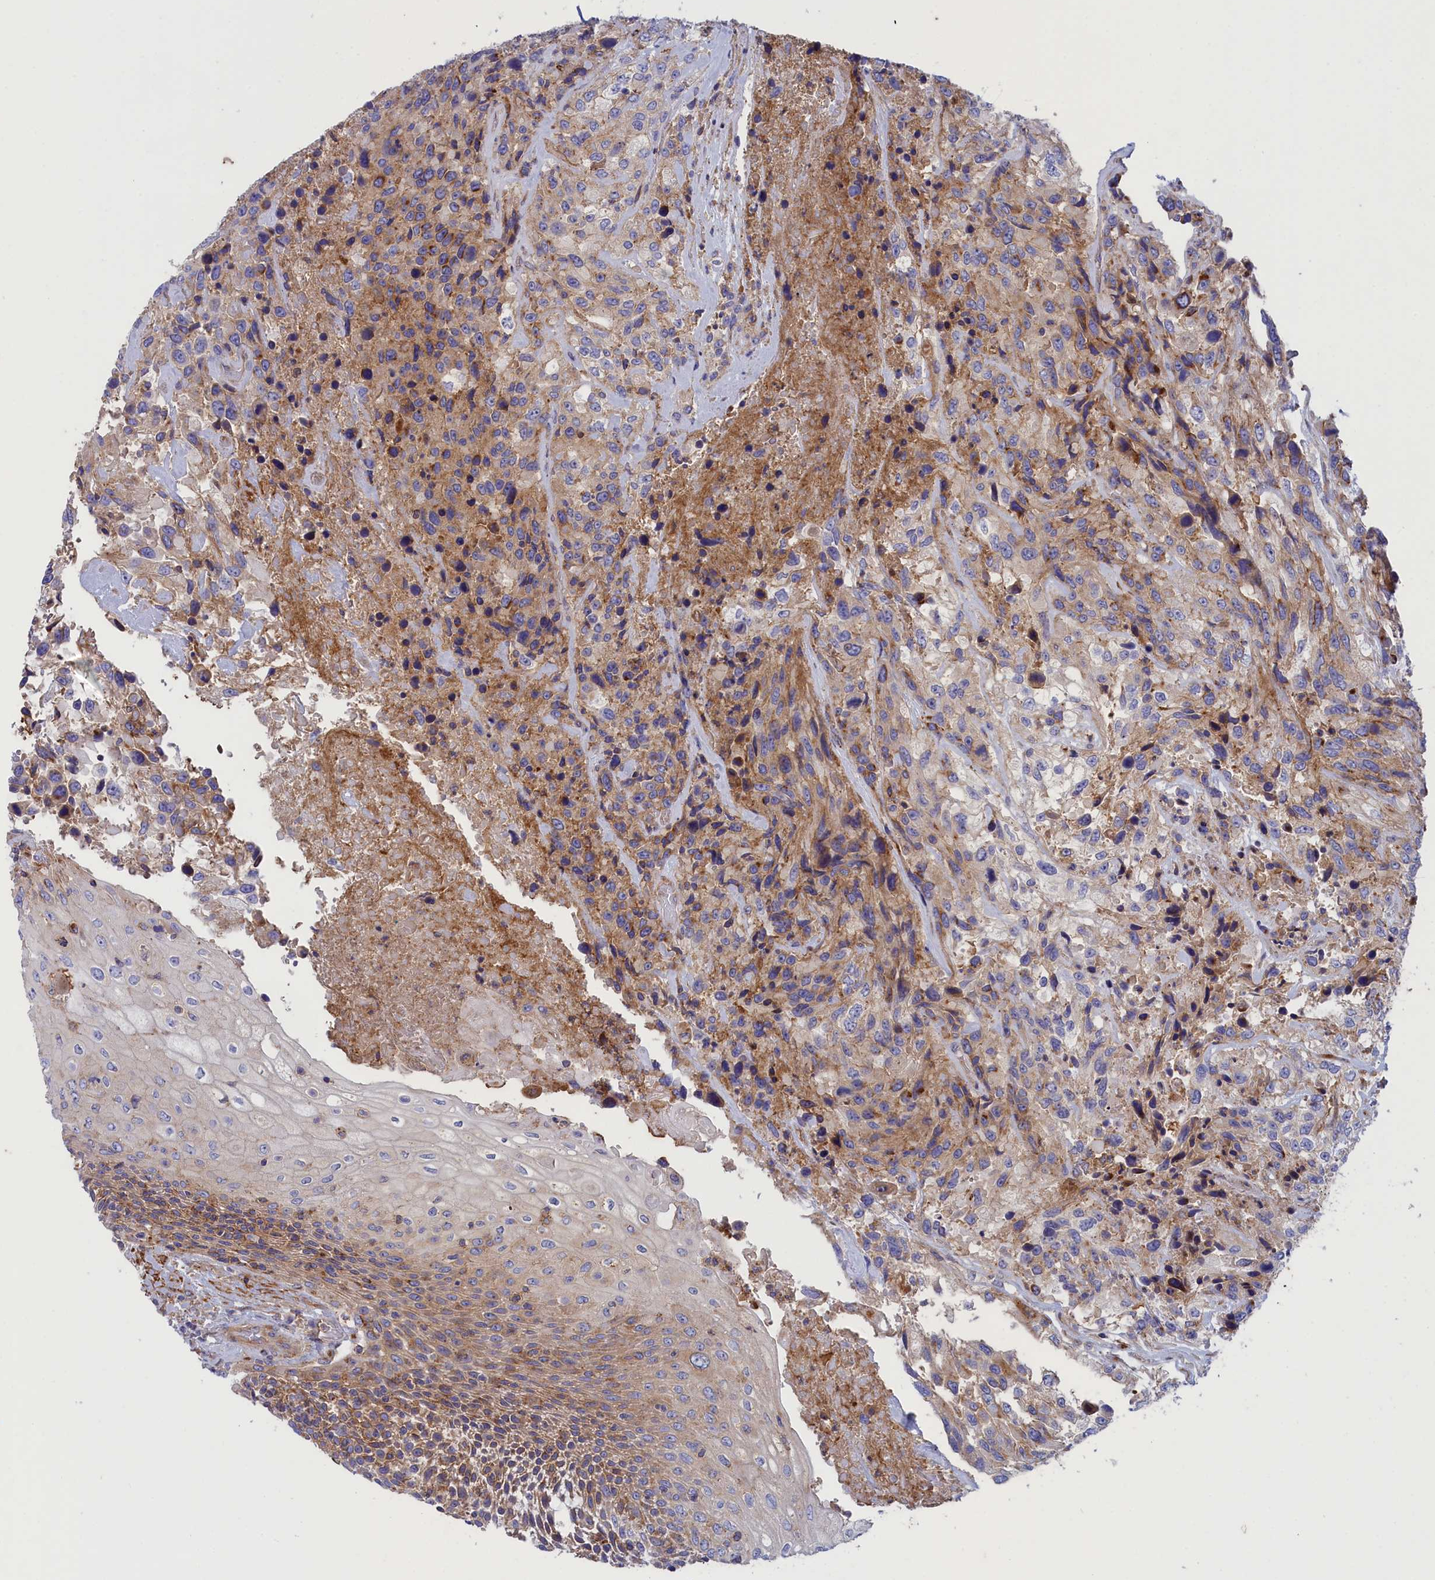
{"staining": {"intensity": "weak", "quantity": "25%-75%", "location": "cytoplasmic/membranous"}, "tissue": "urothelial cancer", "cell_type": "Tumor cells", "image_type": "cancer", "snomed": [{"axis": "morphology", "description": "Urothelial carcinoma, High grade"}, {"axis": "topography", "description": "Urinary bladder"}], "caption": "Immunohistochemistry image of neoplastic tissue: urothelial cancer stained using IHC exhibits low levels of weak protein expression localized specifically in the cytoplasmic/membranous of tumor cells, appearing as a cytoplasmic/membranous brown color.", "gene": "SCAMP4", "patient": {"sex": "female", "age": 70}}